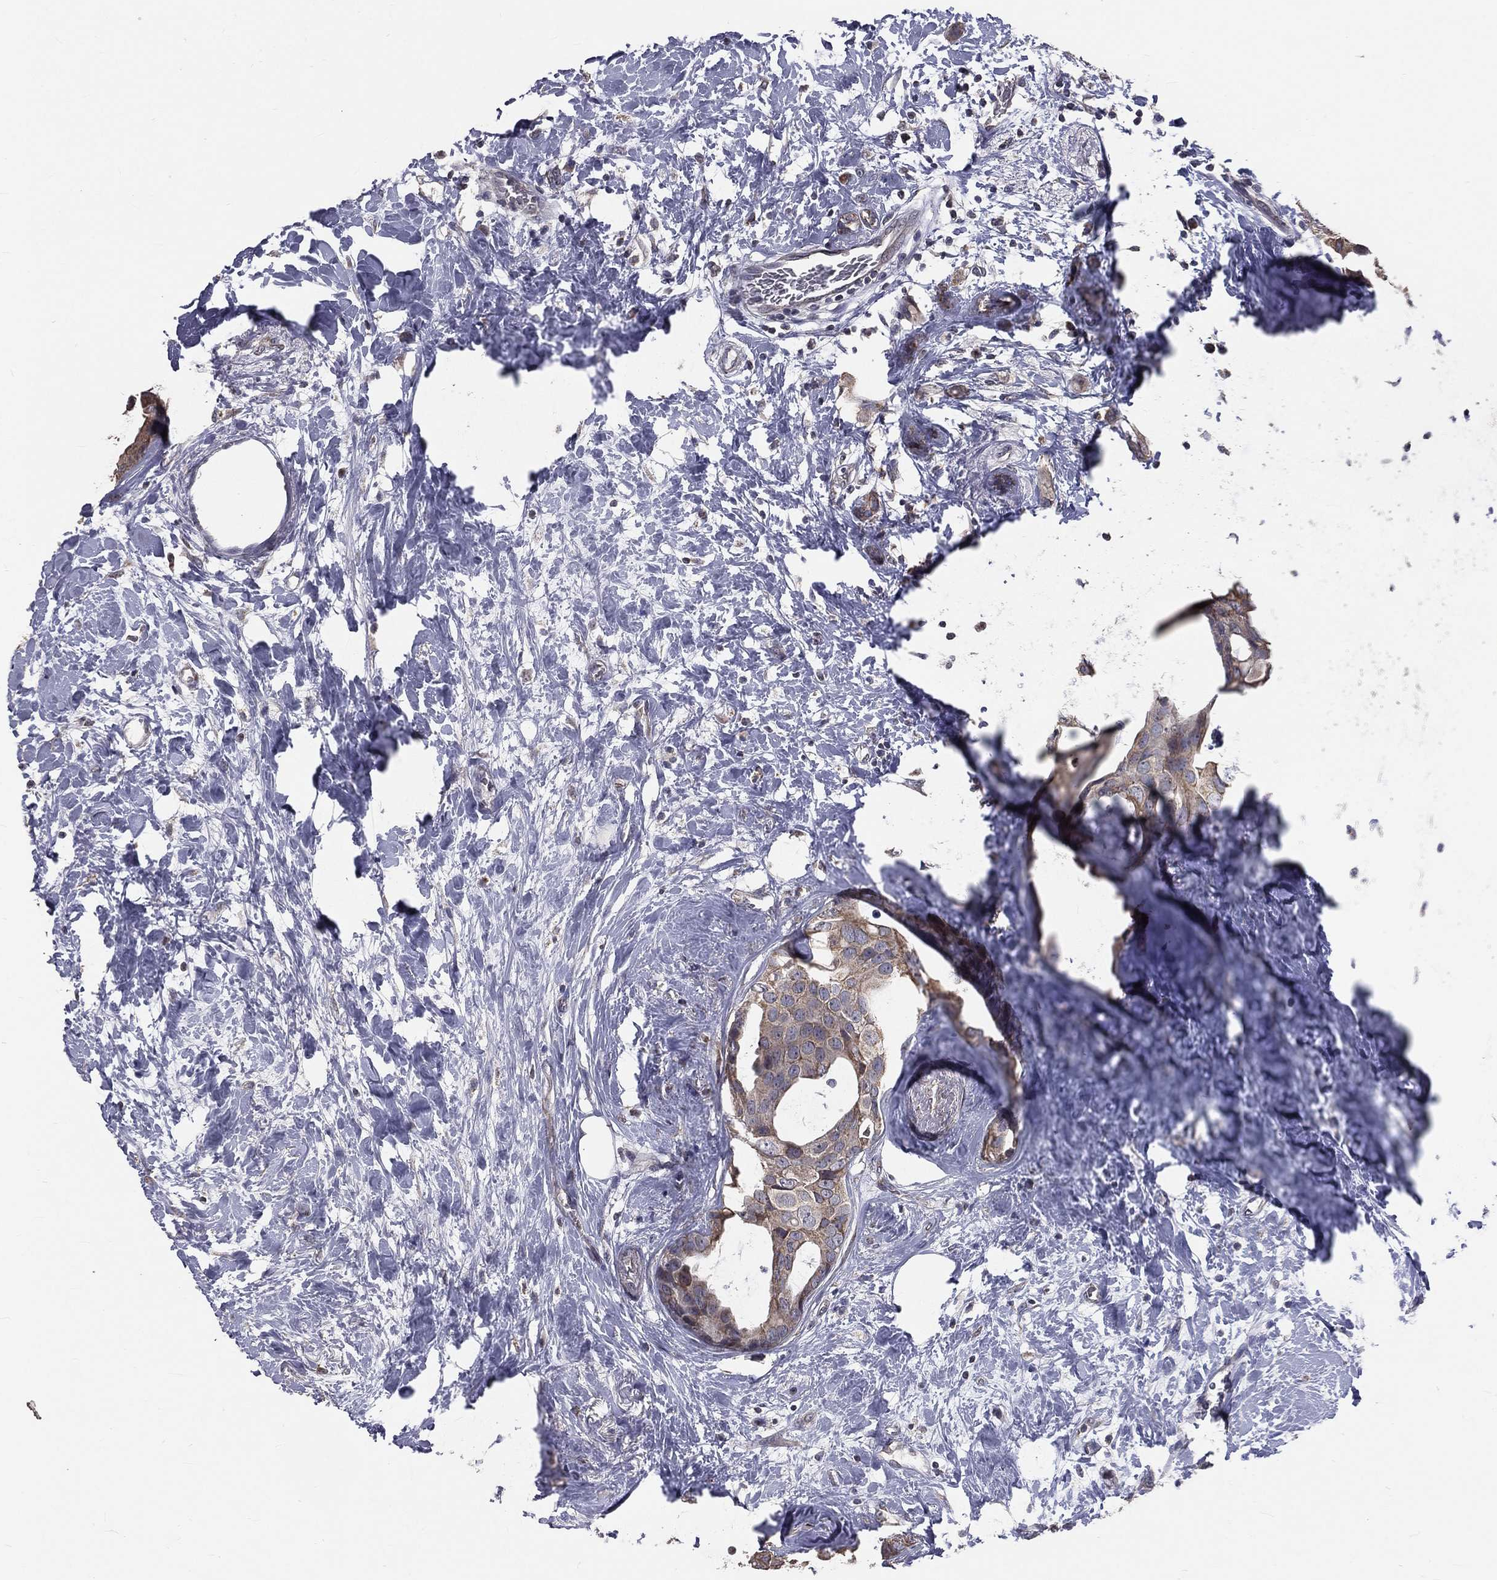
{"staining": {"intensity": "weak", "quantity": "25%-75%", "location": "cytoplasmic/membranous"}, "tissue": "breast cancer", "cell_type": "Tumor cells", "image_type": "cancer", "snomed": [{"axis": "morphology", "description": "Duct carcinoma"}, {"axis": "topography", "description": "Breast"}], "caption": "Breast cancer stained with a protein marker reveals weak staining in tumor cells.", "gene": "MRPL46", "patient": {"sex": "female", "age": 45}}